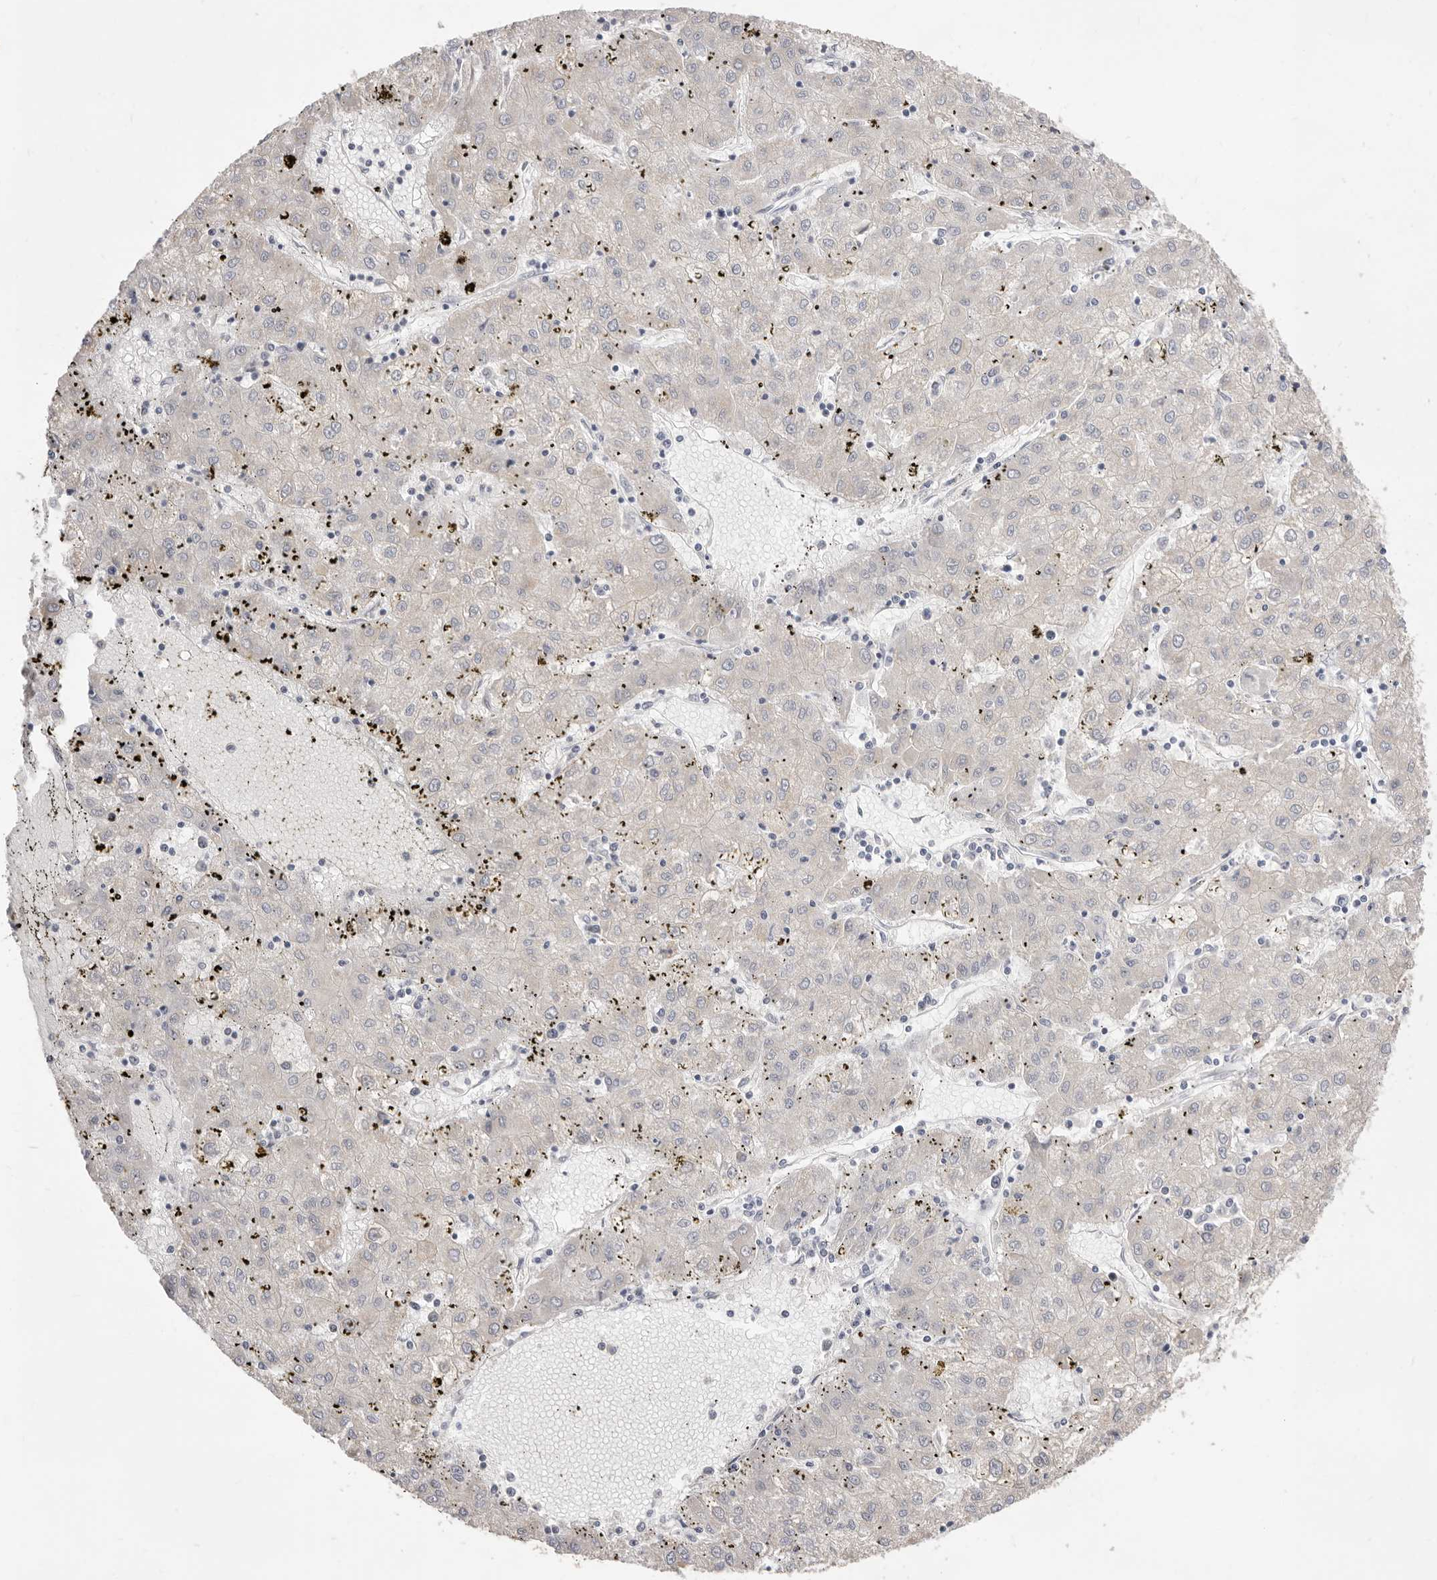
{"staining": {"intensity": "negative", "quantity": "none", "location": "none"}, "tissue": "liver cancer", "cell_type": "Tumor cells", "image_type": "cancer", "snomed": [{"axis": "morphology", "description": "Carcinoma, Hepatocellular, NOS"}, {"axis": "topography", "description": "Liver"}], "caption": "There is no significant positivity in tumor cells of liver hepatocellular carcinoma. (DAB (3,3'-diaminobenzidine) immunohistochemistry with hematoxylin counter stain).", "gene": "USH1C", "patient": {"sex": "male", "age": 72}}